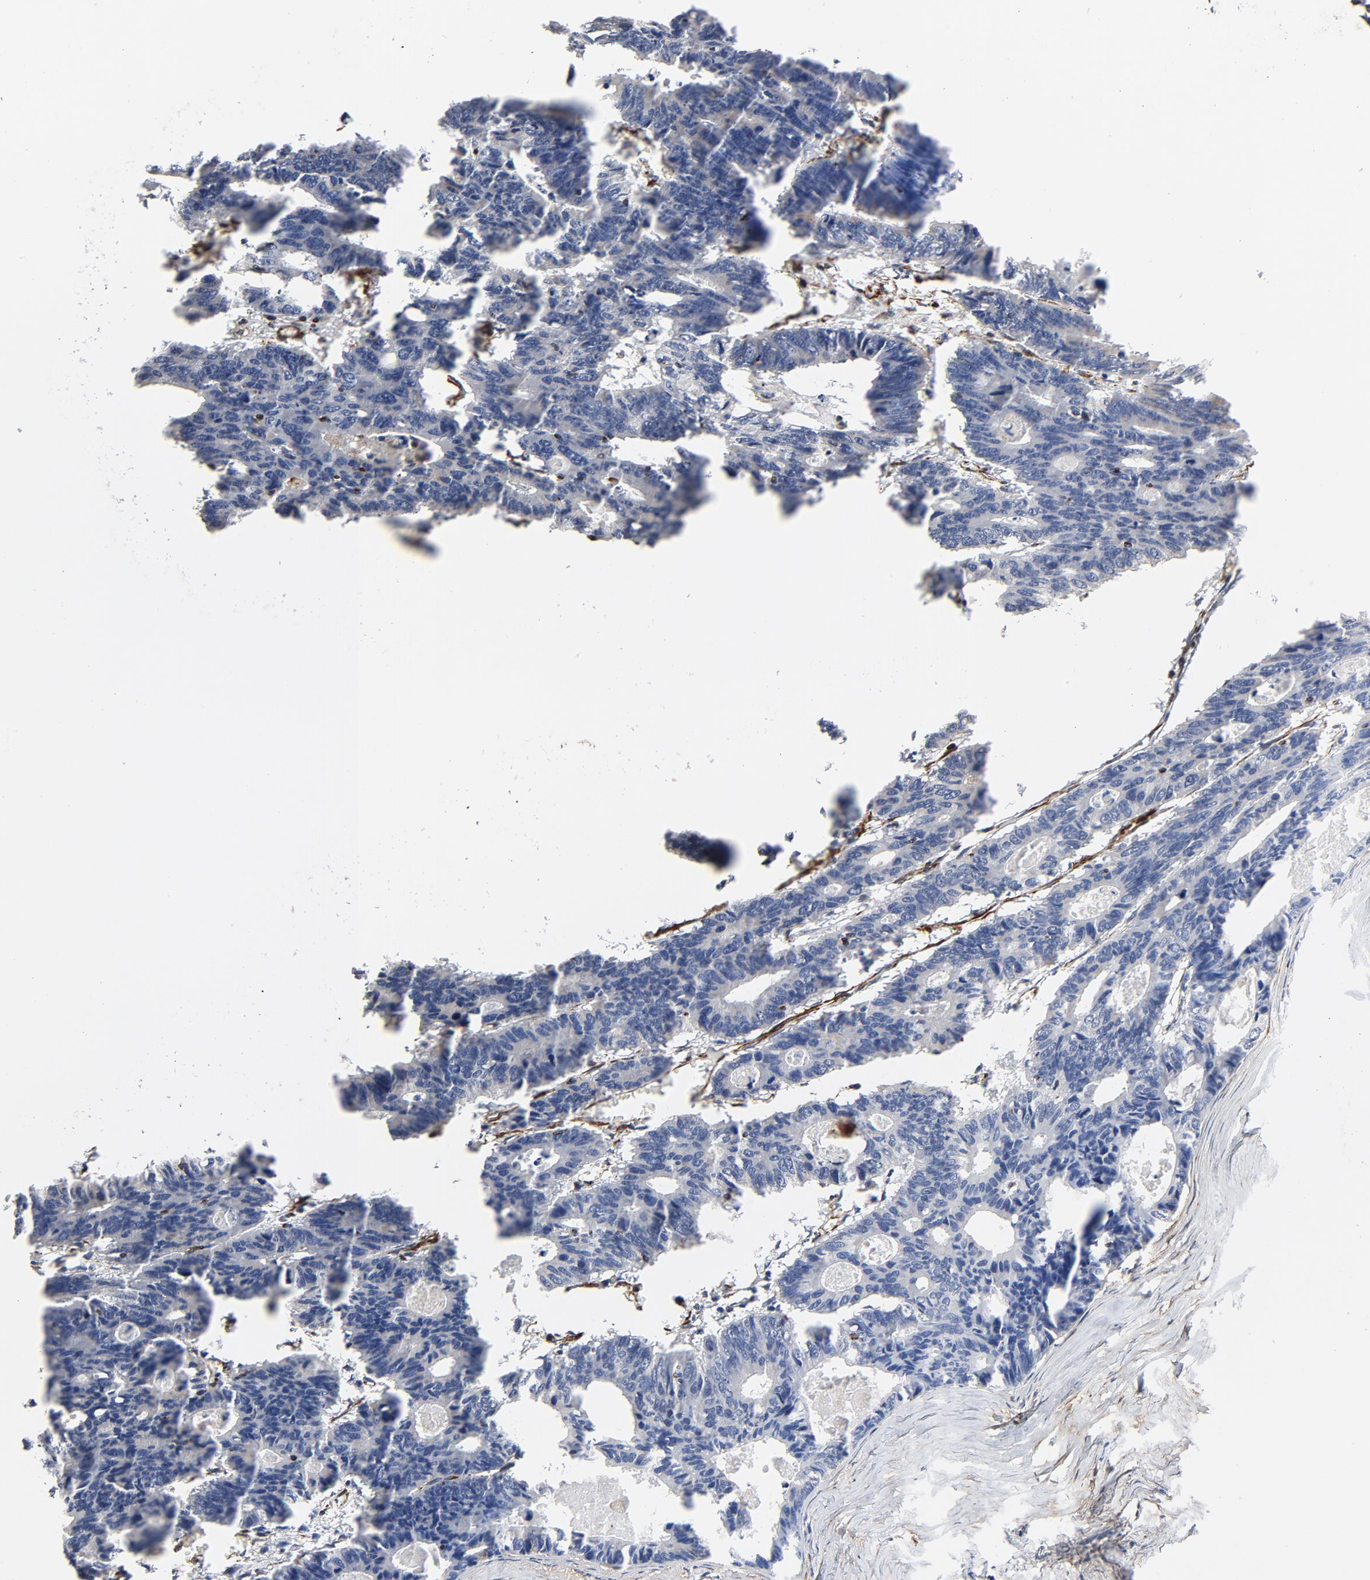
{"staining": {"intensity": "negative", "quantity": "none", "location": "none"}, "tissue": "colorectal cancer", "cell_type": "Tumor cells", "image_type": "cancer", "snomed": [{"axis": "morphology", "description": "Adenocarcinoma, NOS"}, {"axis": "topography", "description": "Colon"}], "caption": "Image shows no protein expression in tumor cells of colorectal cancer (adenocarcinoma) tissue. (DAB immunohistochemistry (IHC) with hematoxylin counter stain).", "gene": "FAM118A", "patient": {"sex": "female", "age": 55}}